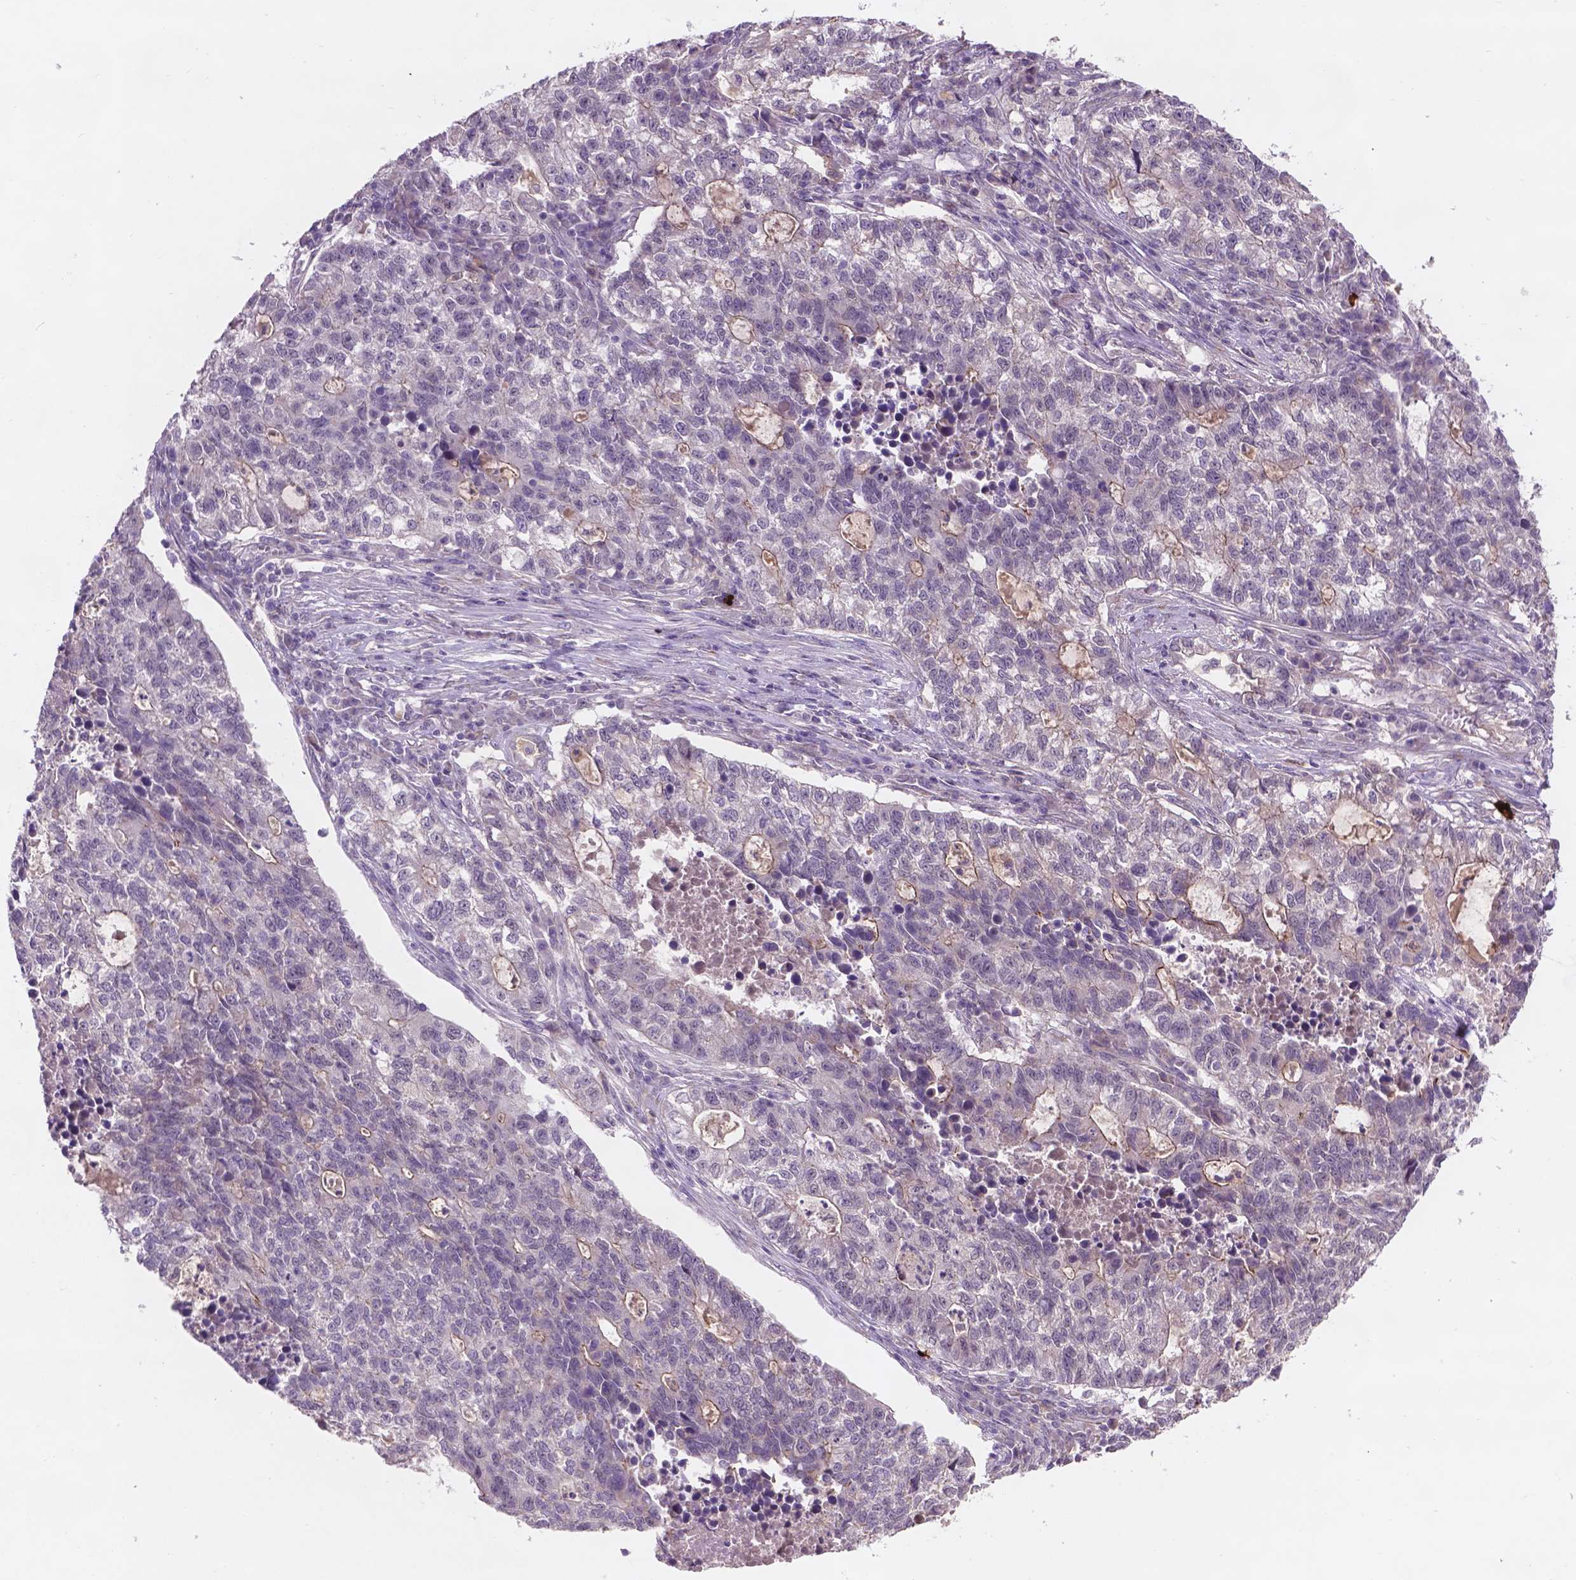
{"staining": {"intensity": "negative", "quantity": "none", "location": "none"}, "tissue": "lung cancer", "cell_type": "Tumor cells", "image_type": "cancer", "snomed": [{"axis": "morphology", "description": "Adenocarcinoma, NOS"}, {"axis": "topography", "description": "Lung"}], "caption": "IHC histopathology image of human lung cancer stained for a protein (brown), which shows no expression in tumor cells.", "gene": "GXYLT2", "patient": {"sex": "male", "age": 57}}